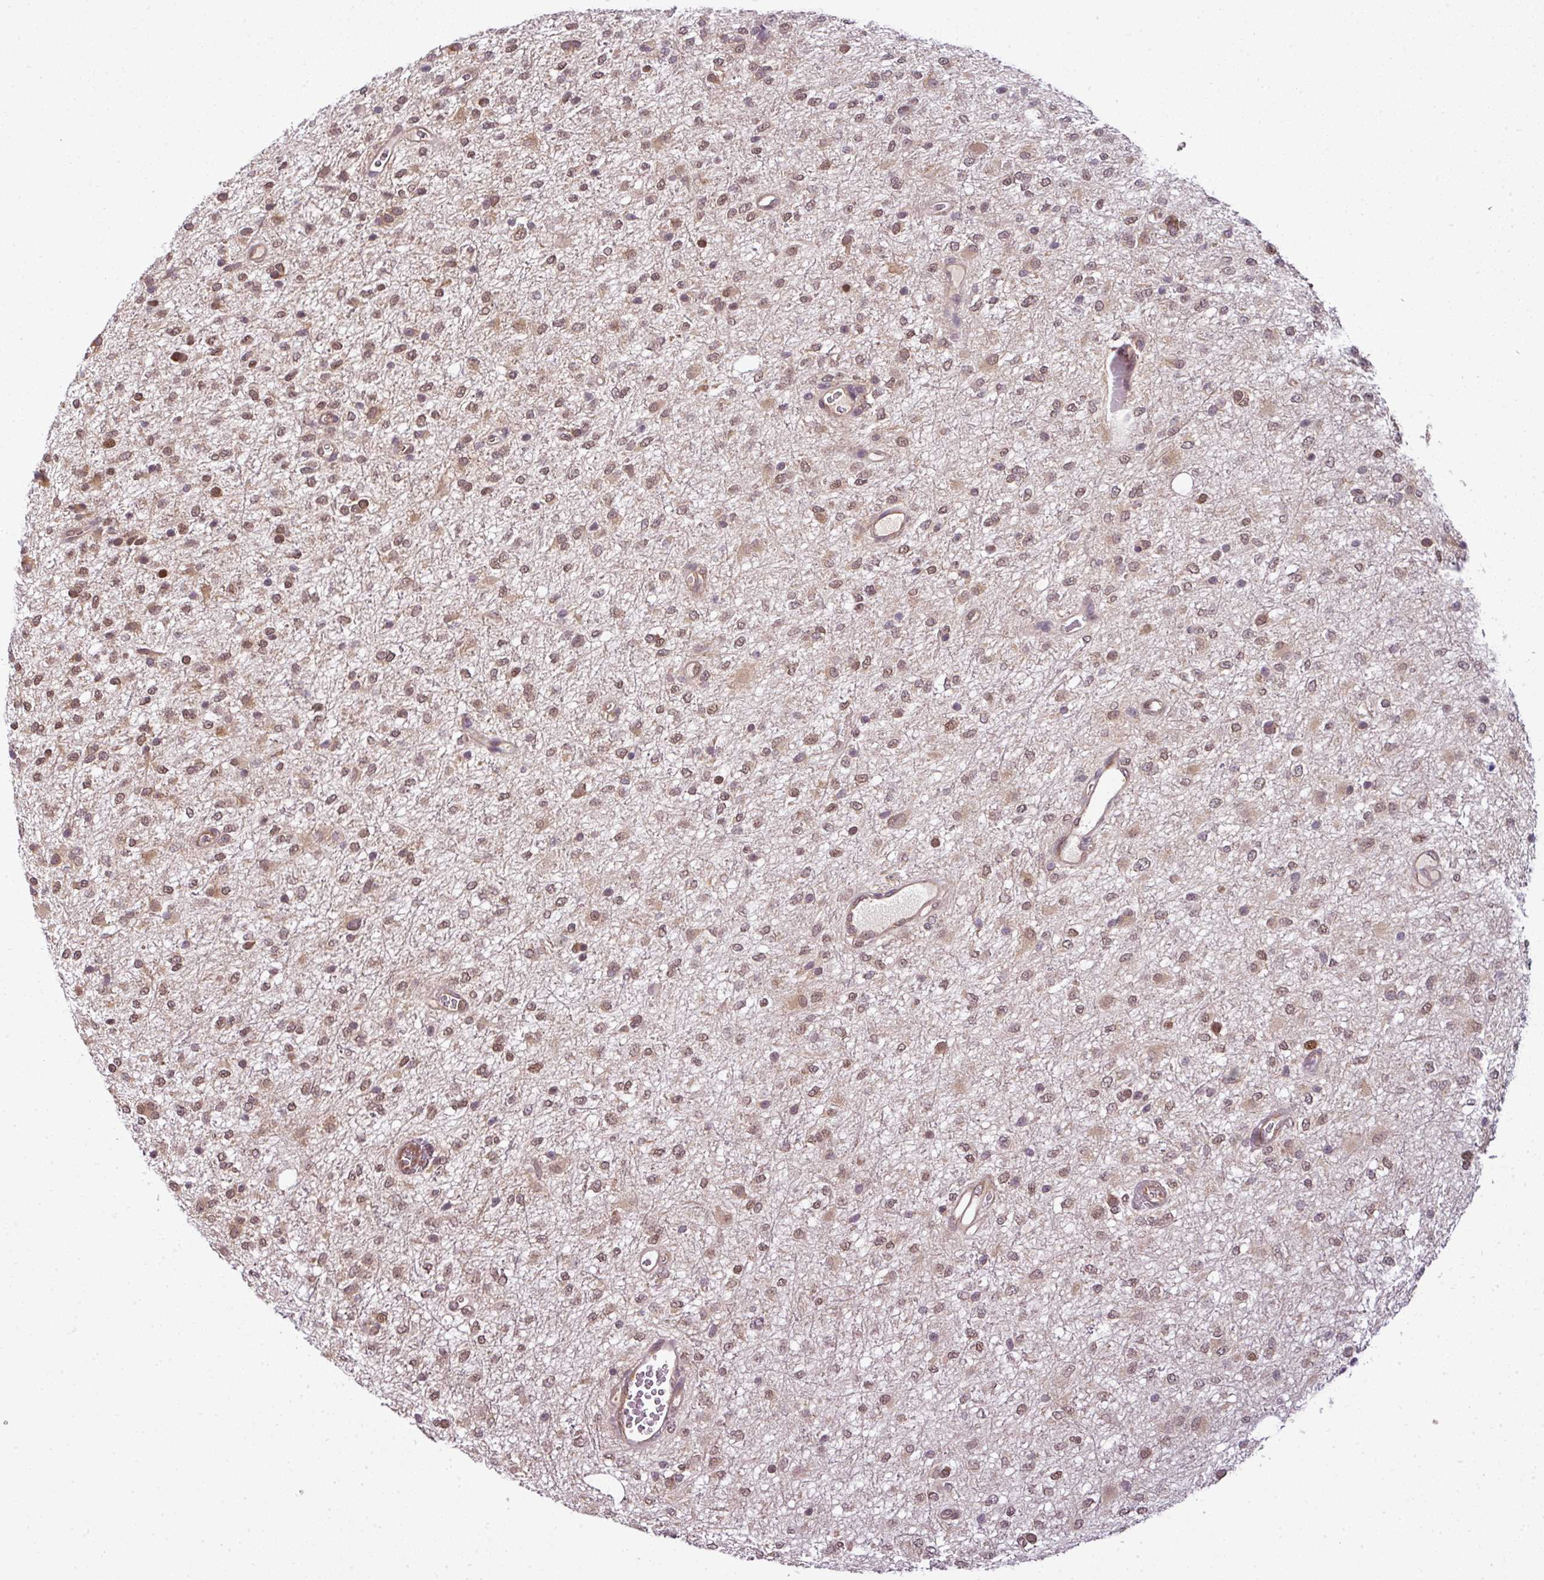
{"staining": {"intensity": "moderate", "quantity": ">75%", "location": "nuclear"}, "tissue": "glioma", "cell_type": "Tumor cells", "image_type": "cancer", "snomed": [{"axis": "morphology", "description": "Glioma, malignant, Low grade"}, {"axis": "topography", "description": "Cerebellum"}], "caption": "An image showing moderate nuclear staining in about >75% of tumor cells in malignant glioma (low-grade), as visualized by brown immunohistochemical staining.", "gene": "RBM4B", "patient": {"sex": "female", "age": 5}}